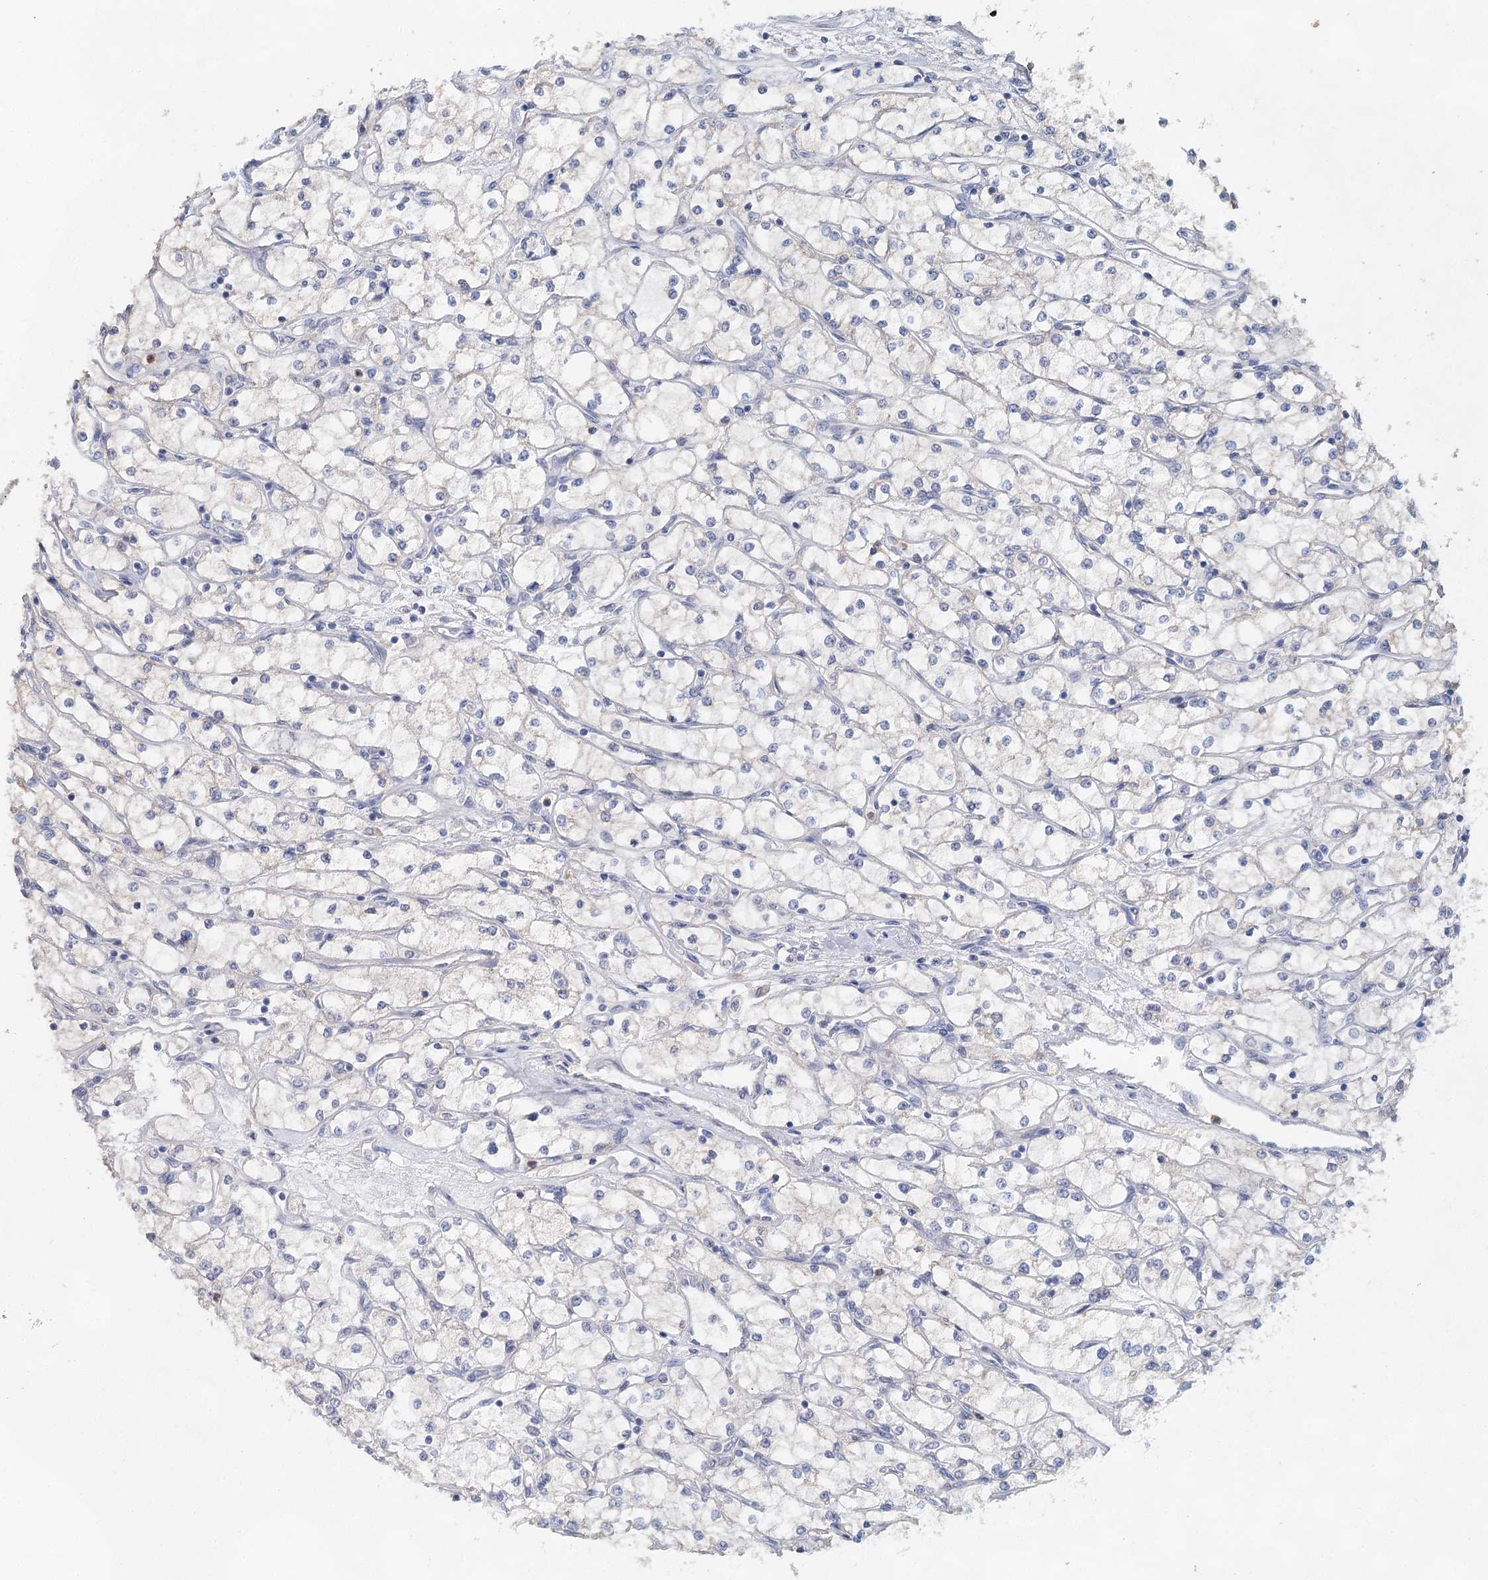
{"staining": {"intensity": "negative", "quantity": "none", "location": "none"}, "tissue": "renal cancer", "cell_type": "Tumor cells", "image_type": "cancer", "snomed": [{"axis": "morphology", "description": "Adenocarcinoma, NOS"}, {"axis": "topography", "description": "Kidney"}], "caption": "Tumor cells show no significant protein positivity in renal cancer. Nuclei are stained in blue.", "gene": "MYL6B", "patient": {"sex": "male", "age": 80}}